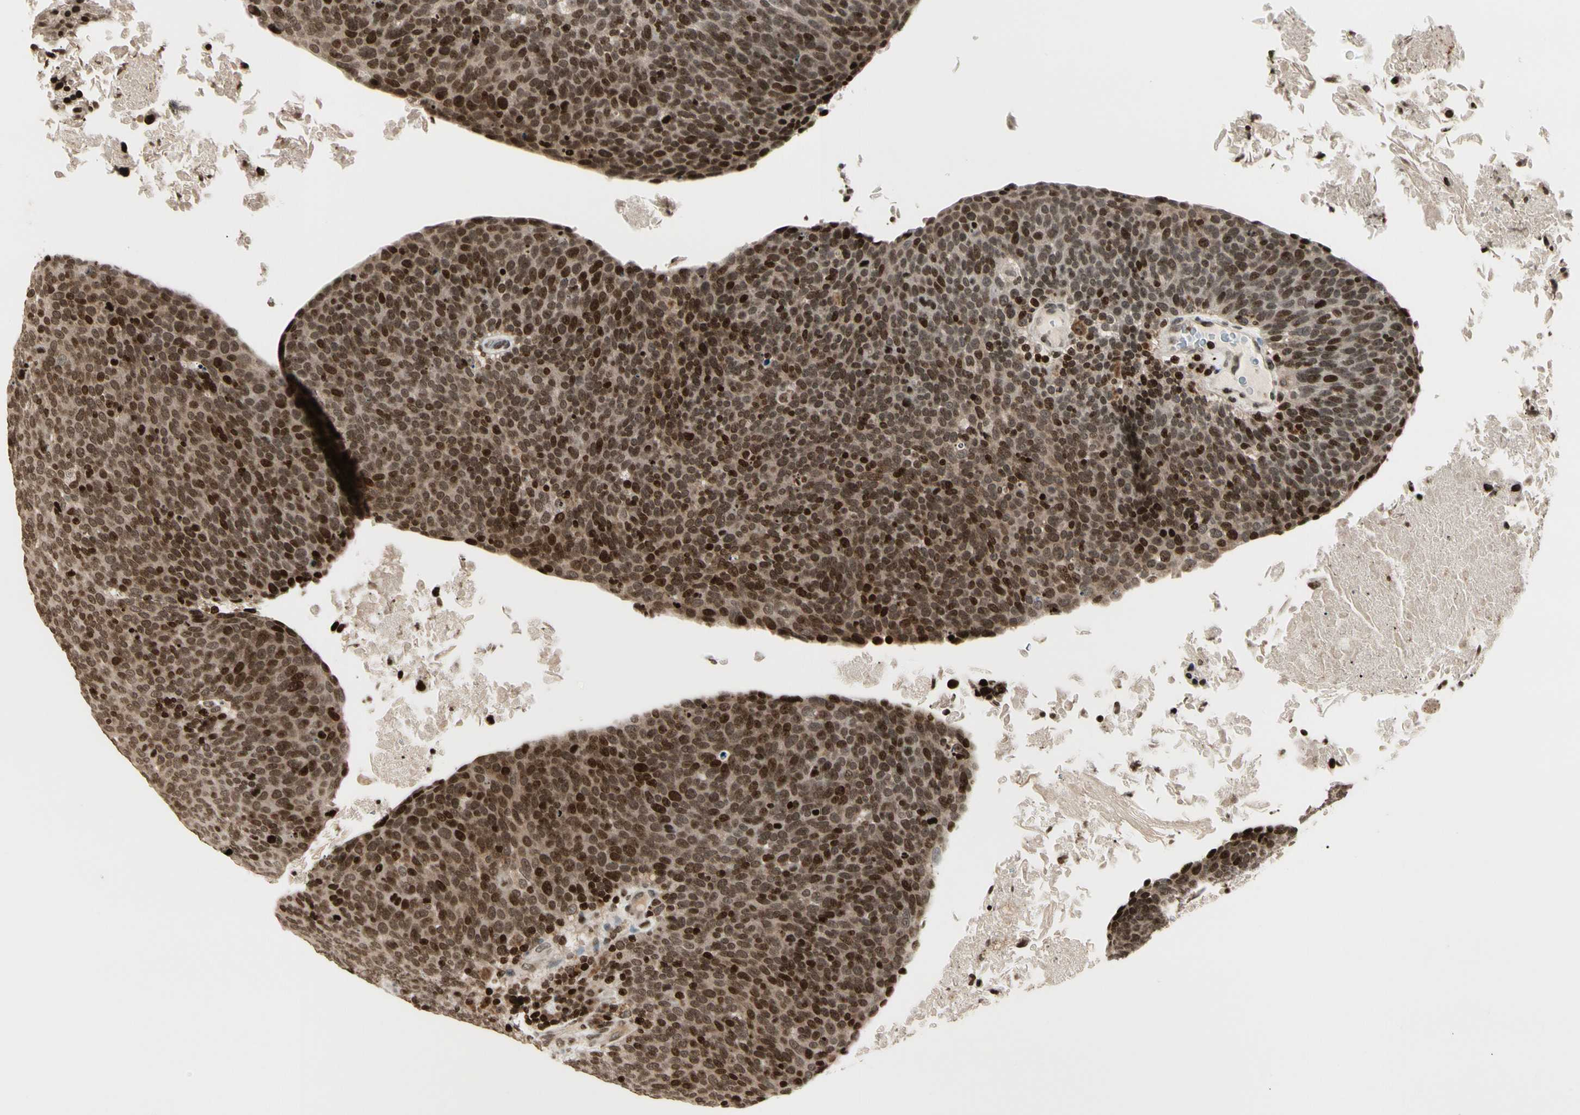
{"staining": {"intensity": "moderate", "quantity": ">75%", "location": "nuclear"}, "tissue": "head and neck cancer", "cell_type": "Tumor cells", "image_type": "cancer", "snomed": [{"axis": "morphology", "description": "Squamous cell carcinoma, NOS"}, {"axis": "morphology", "description": "Squamous cell carcinoma, metastatic, NOS"}, {"axis": "topography", "description": "Lymph node"}, {"axis": "topography", "description": "Head-Neck"}], "caption": "Protein staining of head and neck cancer (metastatic squamous cell carcinoma) tissue displays moderate nuclear expression in about >75% of tumor cells.", "gene": "TSHZ3", "patient": {"sex": "male", "age": 62}}